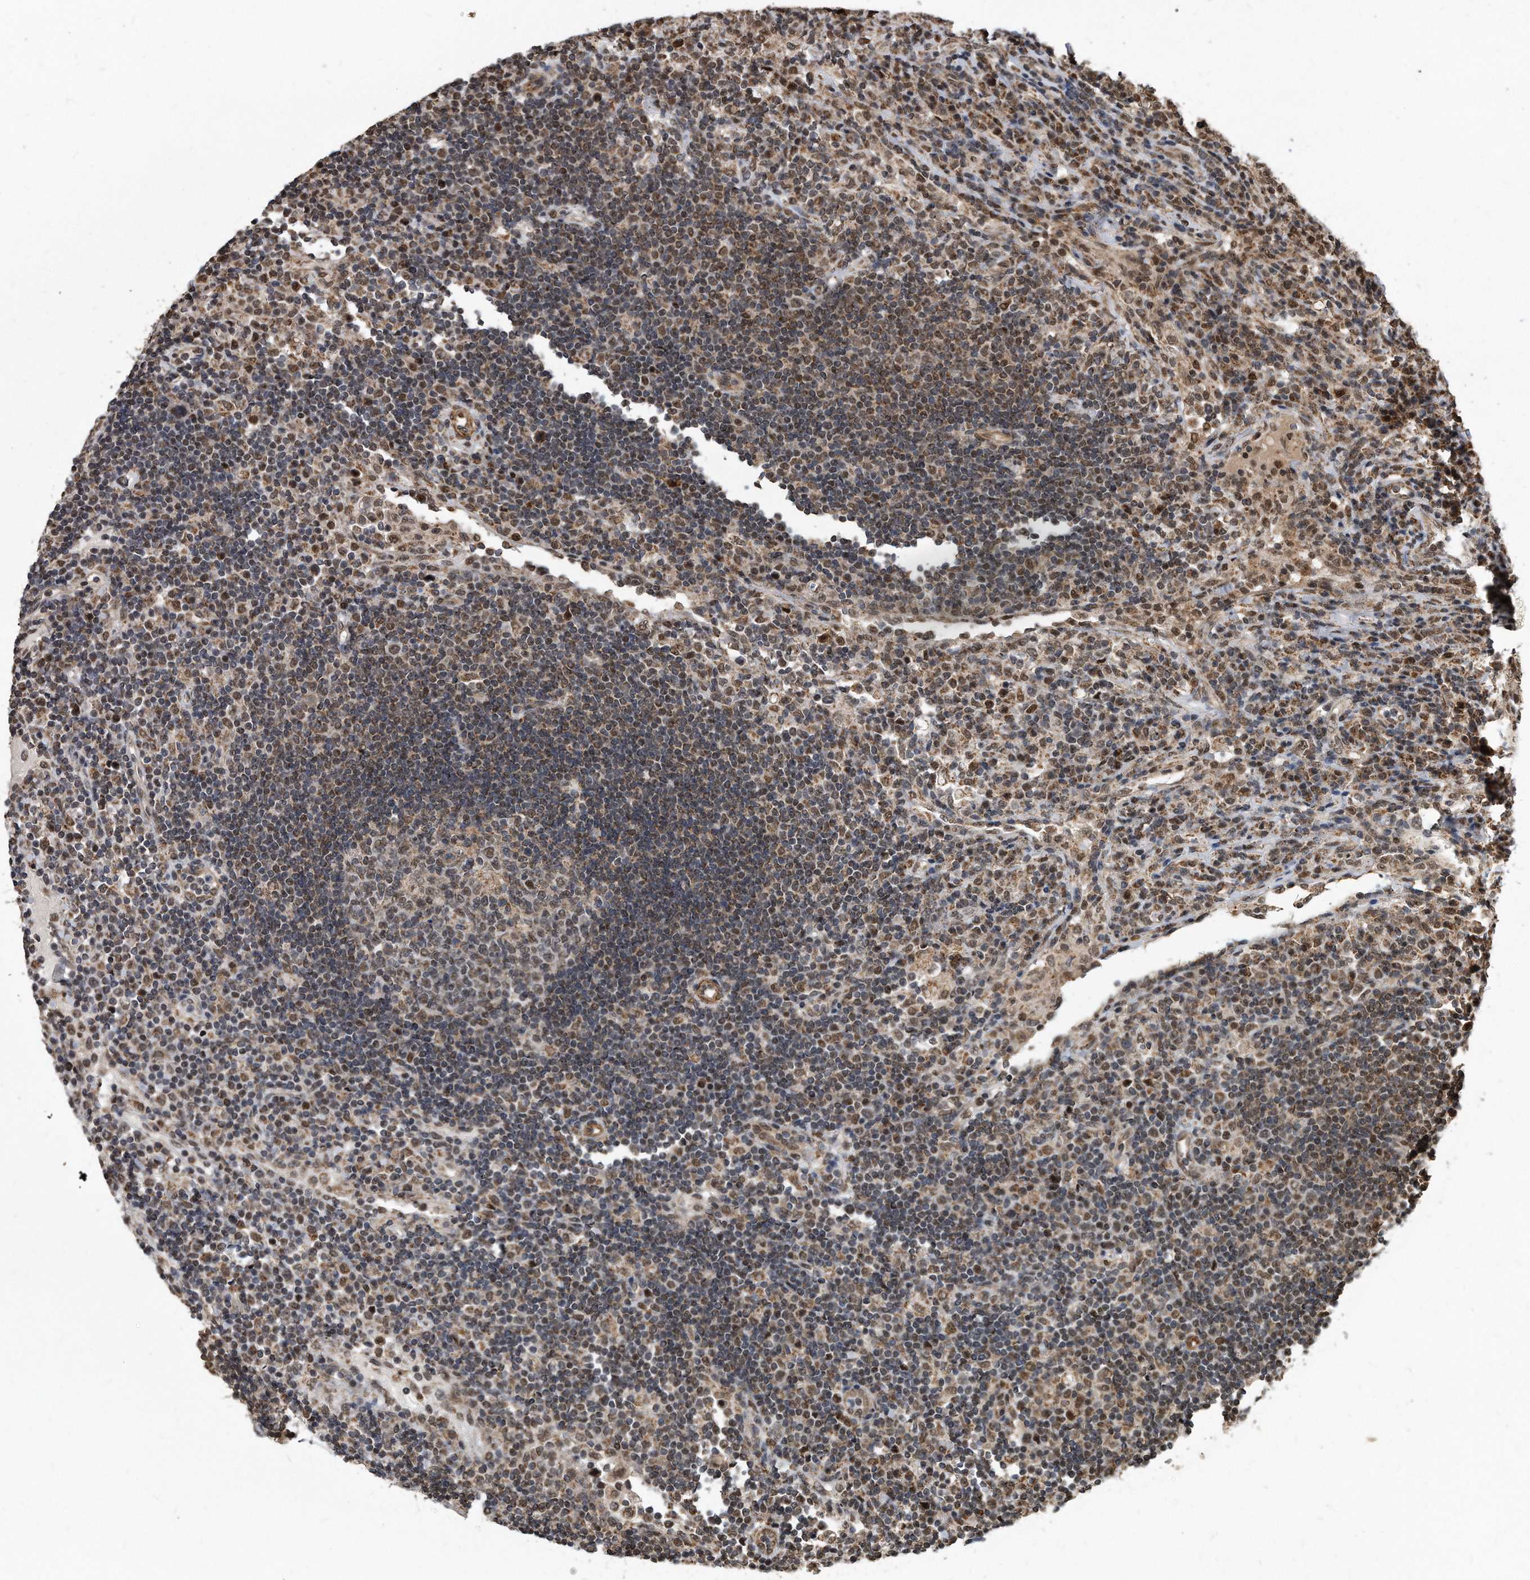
{"staining": {"intensity": "weak", "quantity": "25%-75%", "location": "nuclear"}, "tissue": "lymph node", "cell_type": "Germinal center cells", "image_type": "normal", "snomed": [{"axis": "morphology", "description": "Normal tissue, NOS"}, {"axis": "topography", "description": "Lymph node"}], "caption": "IHC histopathology image of normal lymph node stained for a protein (brown), which exhibits low levels of weak nuclear staining in approximately 25%-75% of germinal center cells.", "gene": "DUSP22", "patient": {"sex": "female", "age": 53}}